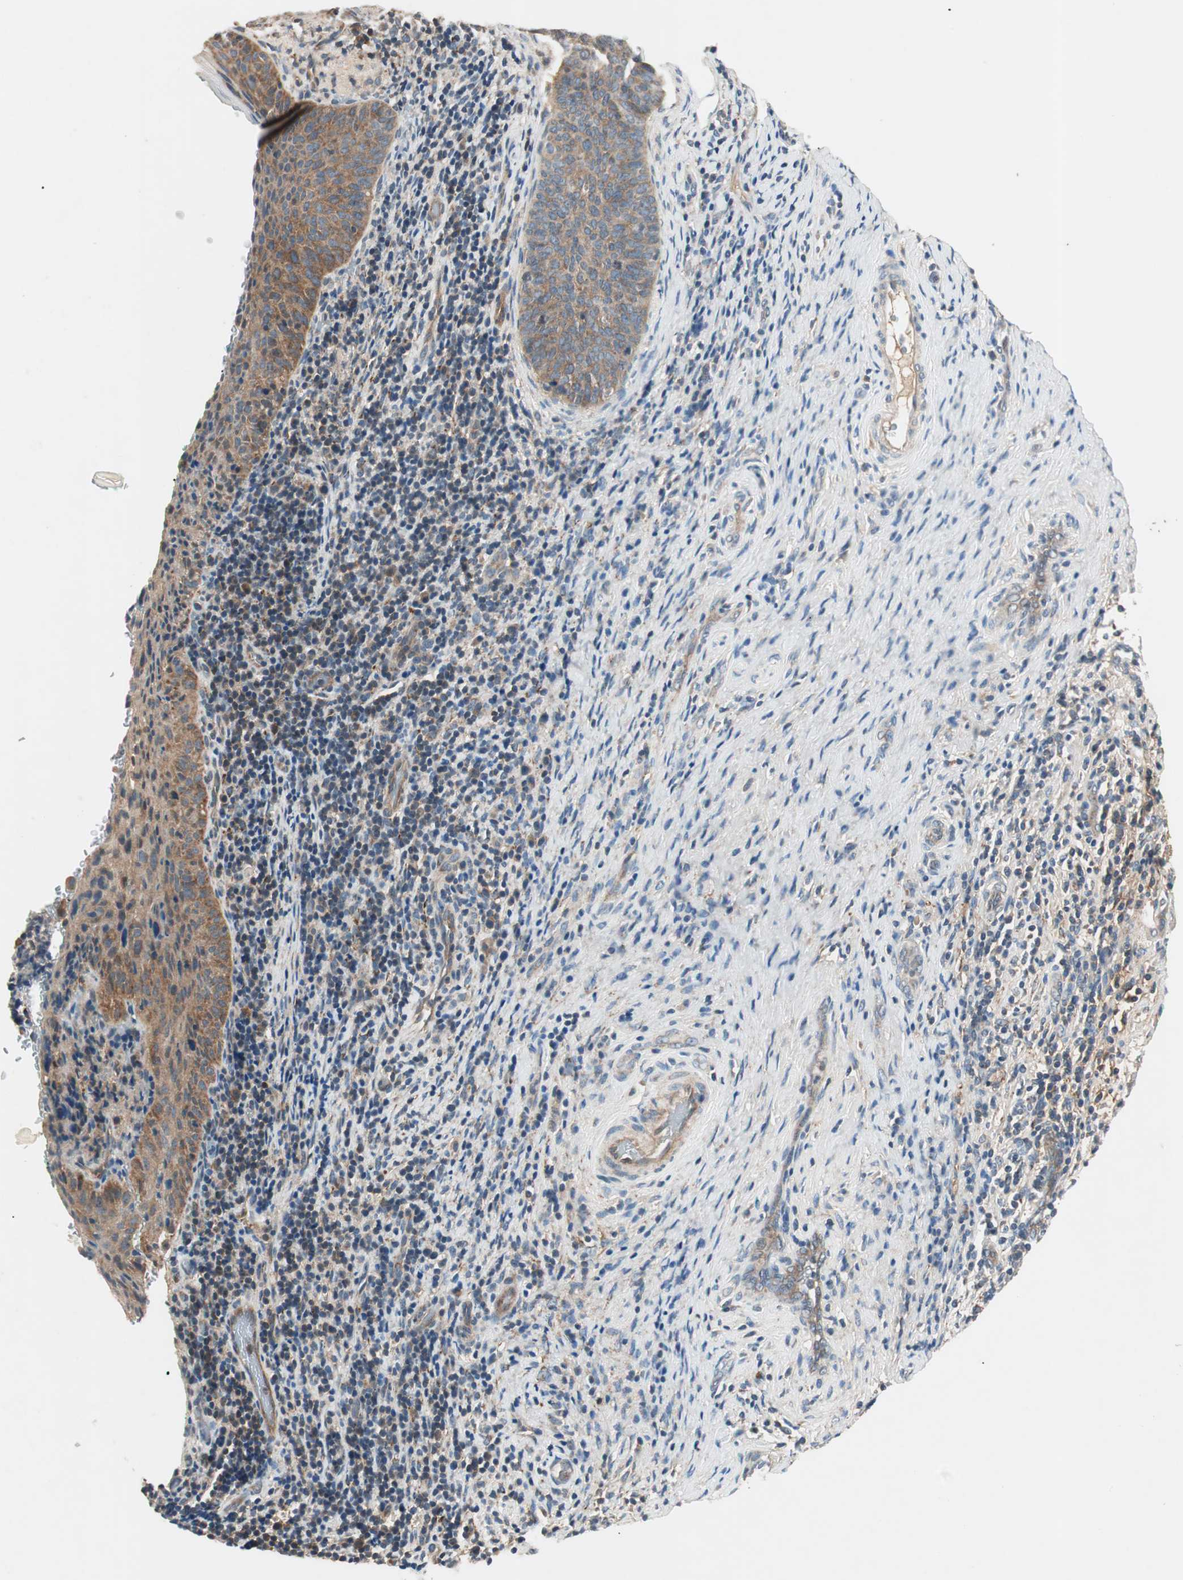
{"staining": {"intensity": "moderate", "quantity": ">75%", "location": "cytoplasmic/membranous"}, "tissue": "cervical cancer", "cell_type": "Tumor cells", "image_type": "cancer", "snomed": [{"axis": "morphology", "description": "Squamous cell carcinoma, NOS"}, {"axis": "topography", "description": "Cervix"}], "caption": "Immunohistochemistry (IHC) (DAB (3,3'-diaminobenzidine)) staining of cervical squamous cell carcinoma reveals moderate cytoplasmic/membranous protein expression in approximately >75% of tumor cells.", "gene": "HPN", "patient": {"sex": "female", "age": 33}}